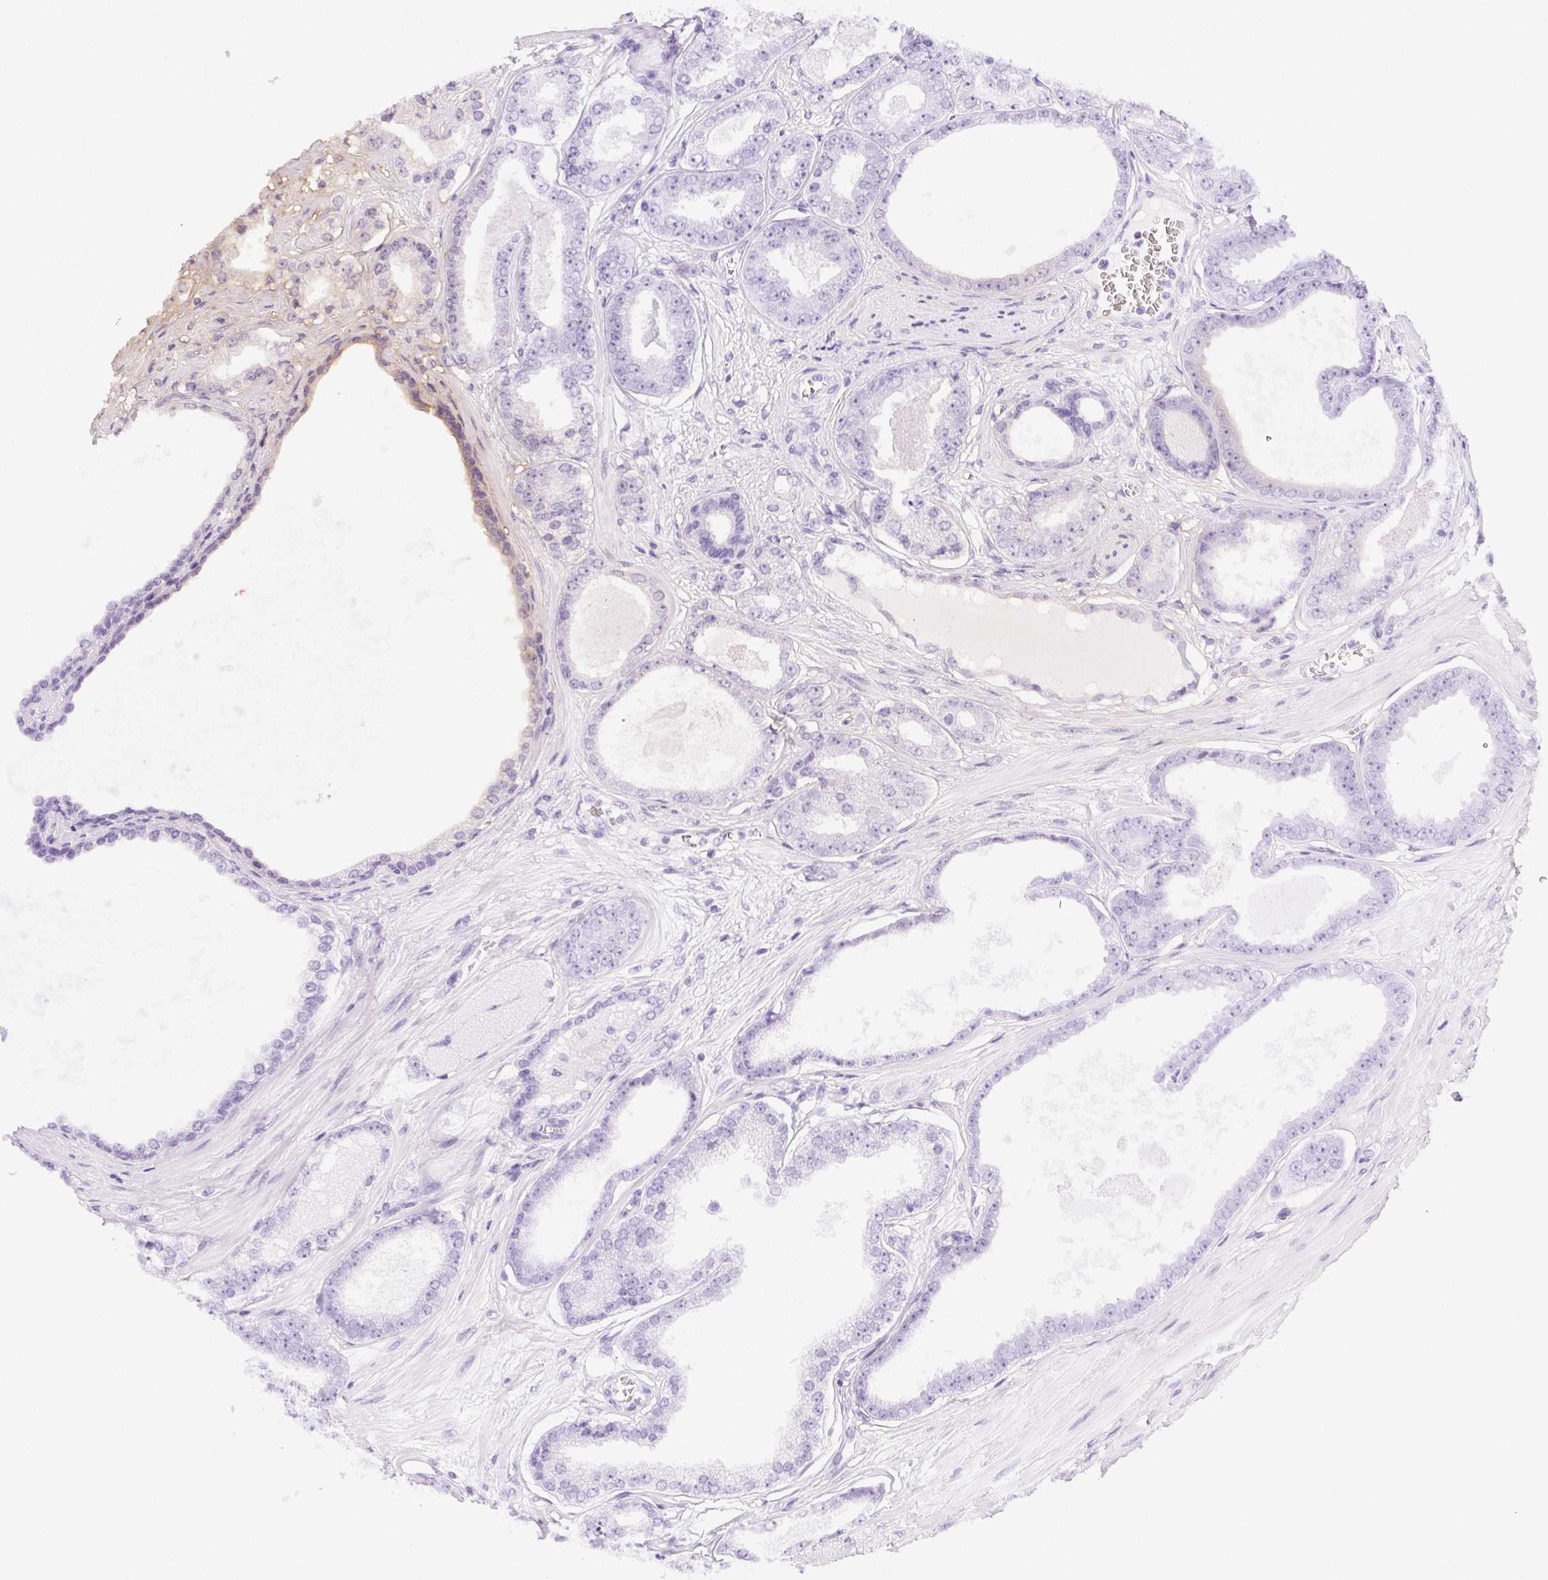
{"staining": {"intensity": "negative", "quantity": "none", "location": "none"}, "tissue": "prostate cancer", "cell_type": "Tumor cells", "image_type": "cancer", "snomed": [{"axis": "morphology", "description": "Adenocarcinoma, NOS"}, {"axis": "topography", "description": "Prostate"}], "caption": "A high-resolution histopathology image shows IHC staining of prostate cancer, which exhibits no significant positivity in tumor cells. (DAB (3,3'-diaminobenzidine) IHC, high magnification).", "gene": "CLDN10", "patient": {"sex": "male", "age": 64}}